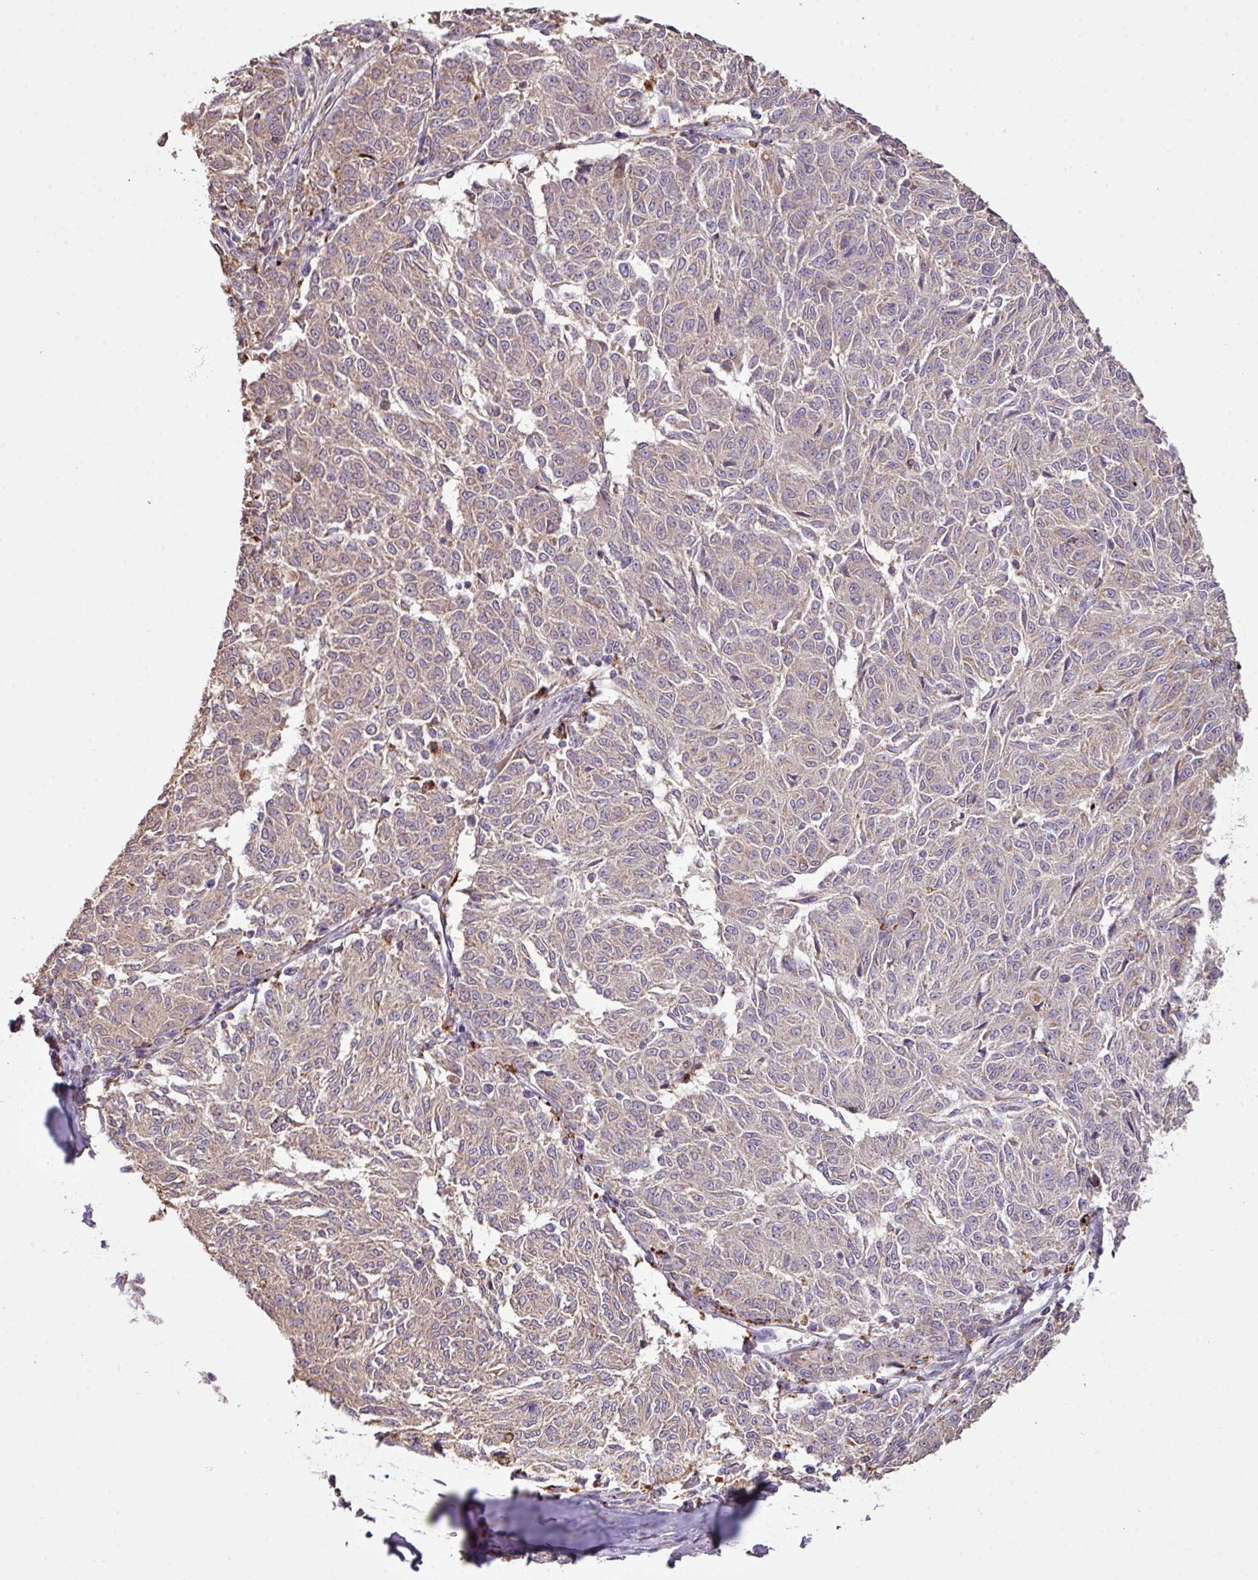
{"staining": {"intensity": "weak", "quantity": "<25%", "location": "cytoplasmic/membranous"}, "tissue": "melanoma", "cell_type": "Tumor cells", "image_type": "cancer", "snomed": [{"axis": "morphology", "description": "Malignant melanoma, NOS"}, {"axis": "topography", "description": "Skin"}], "caption": "This is an immunohistochemistry (IHC) histopathology image of malignant melanoma. There is no positivity in tumor cells.", "gene": "SMCO4", "patient": {"sex": "female", "age": 72}}